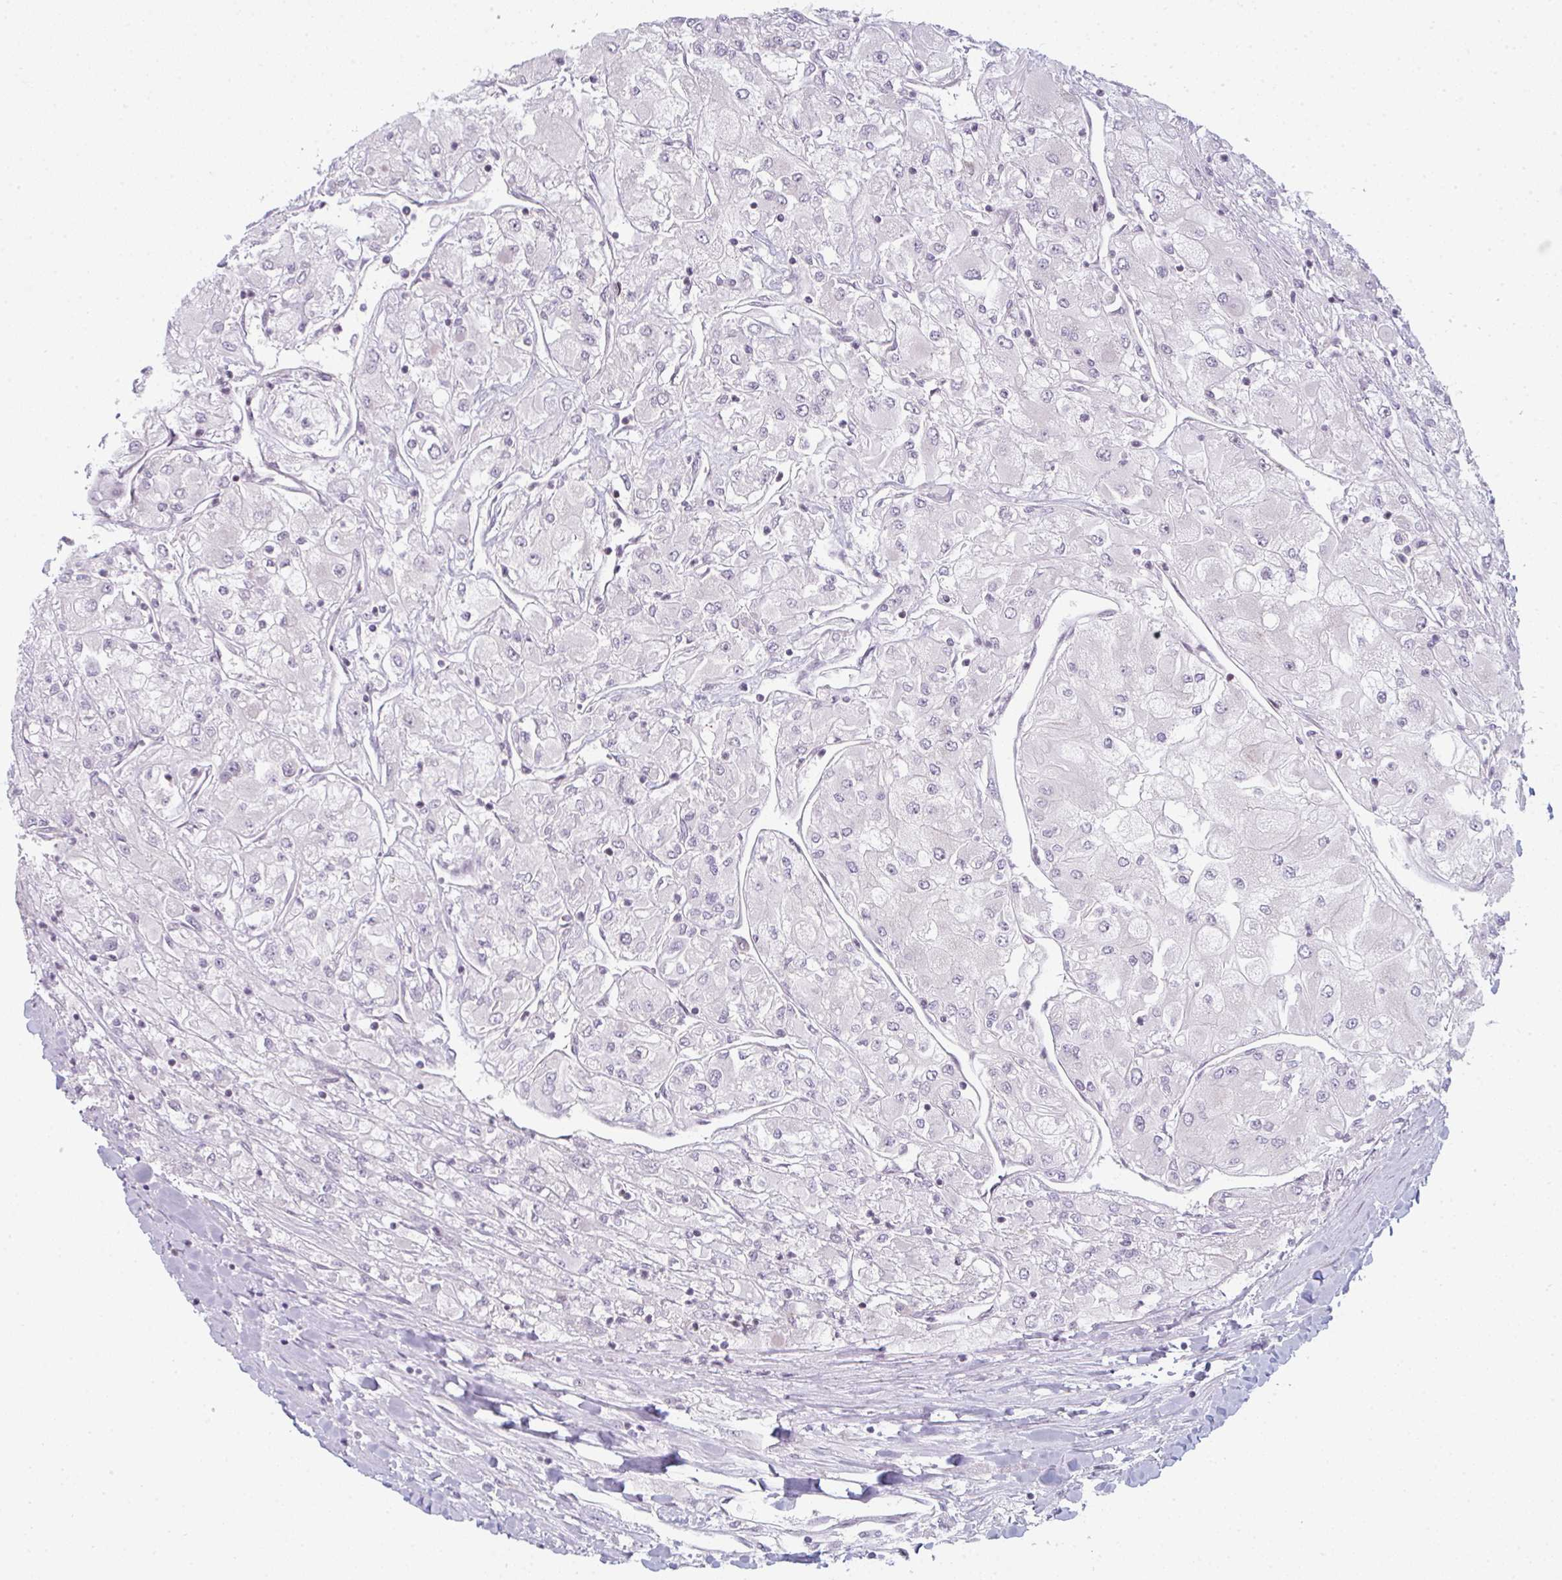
{"staining": {"intensity": "negative", "quantity": "none", "location": "none"}, "tissue": "renal cancer", "cell_type": "Tumor cells", "image_type": "cancer", "snomed": [{"axis": "morphology", "description": "Adenocarcinoma, NOS"}, {"axis": "topography", "description": "Kidney"}], "caption": "Immunohistochemistry (IHC) of human renal cancer displays no expression in tumor cells.", "gene": "TMEM237", "patient": {"sex": "male", "age": 80}}